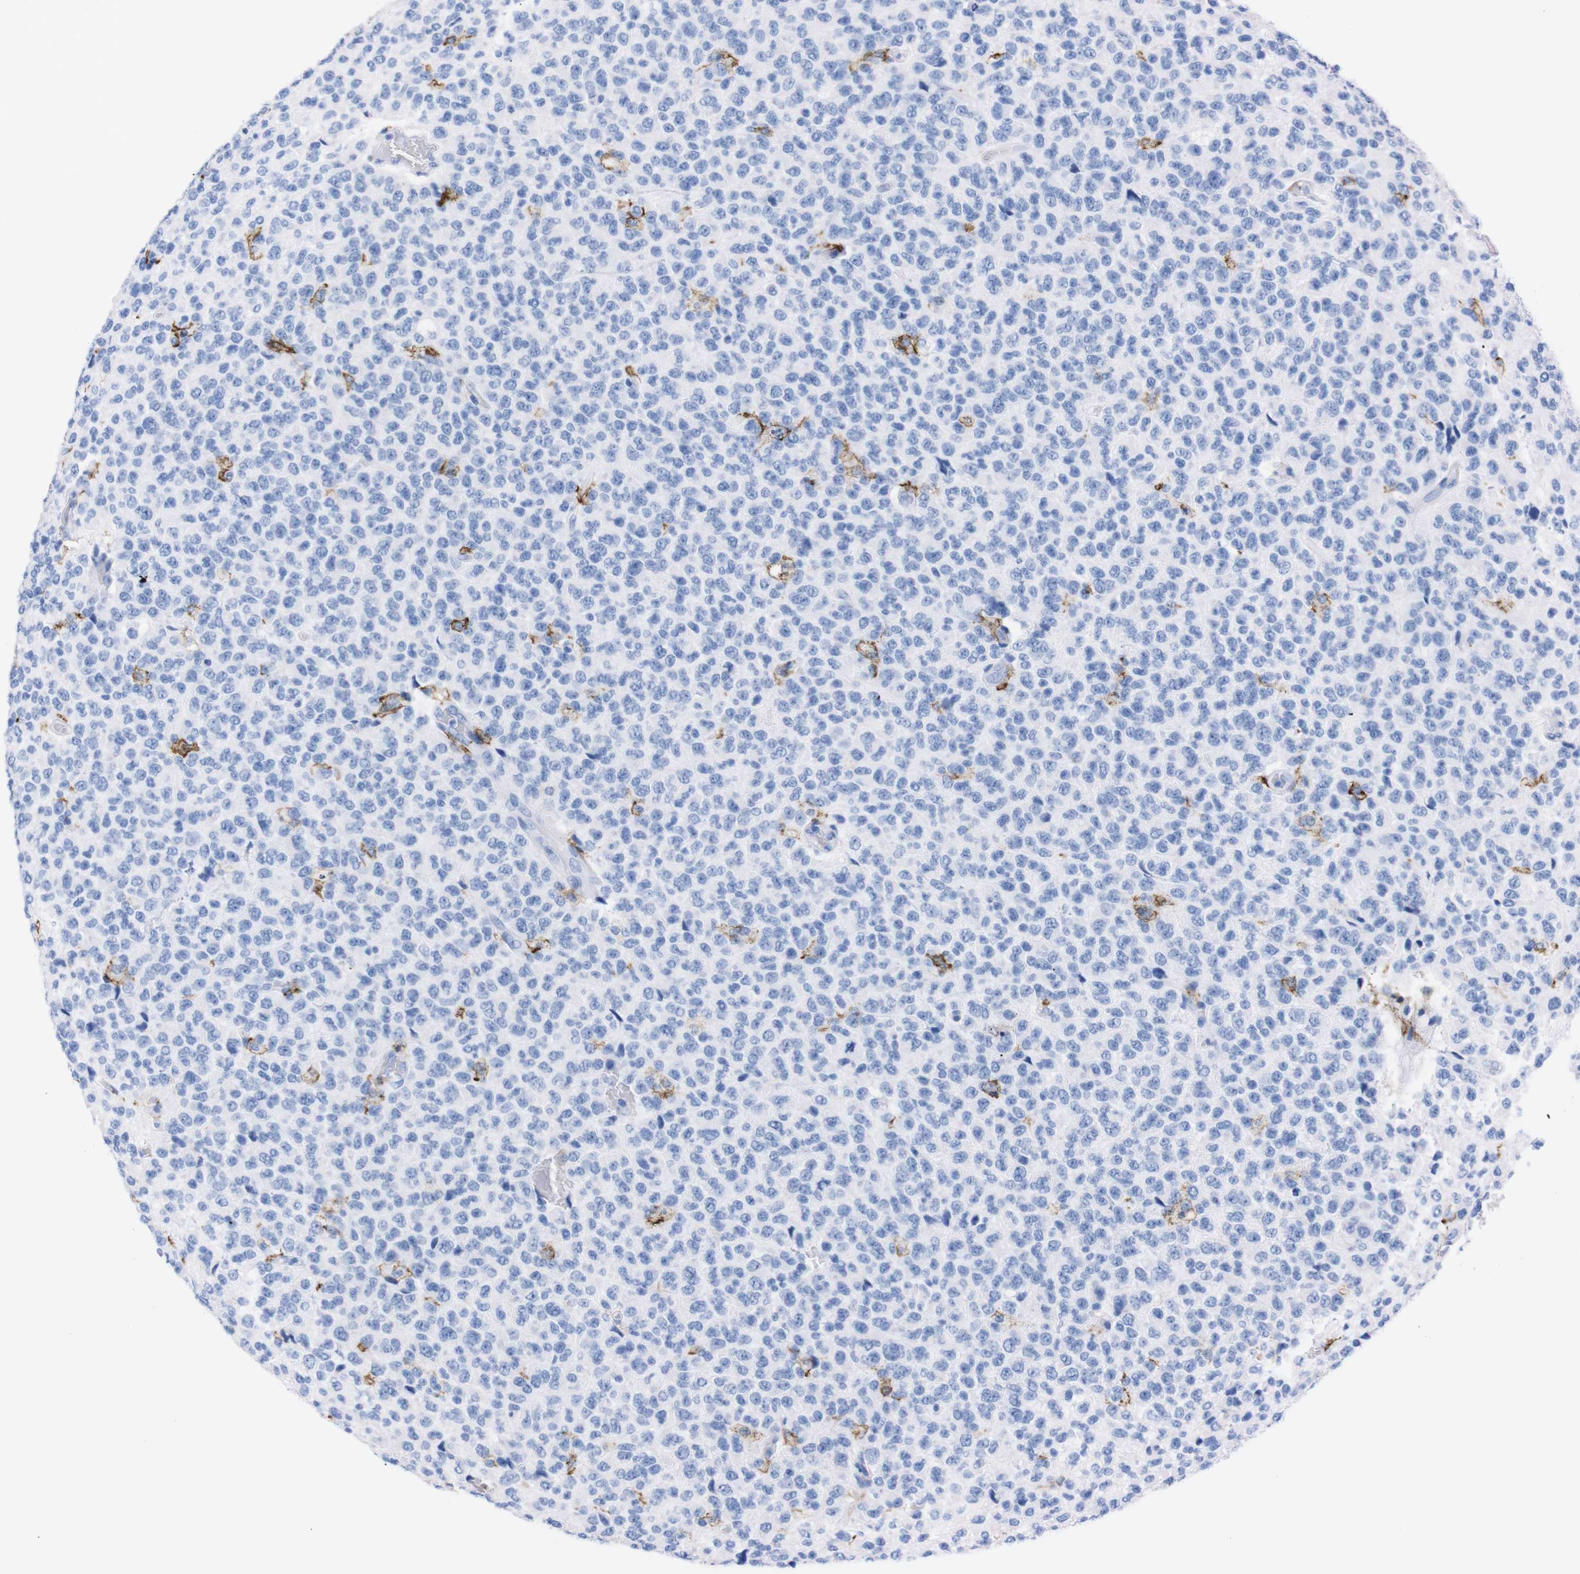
{"staining": {"intensity": "negative", "quantity": "none", "location": "none"}, "tissue": "glioma", "cell_type": "Tumor cells", "image_type": "cancer", "snomed": [{"axis": "morphology", "description": "Glioma, malignant, High grade"}, {"axis": "topography", "description": "pancreas cauda"}], "caption": "A micrograph of human malignant glioma (high-grade) is negative for staining in tumor cells.", "gene": "P2RY12", "patient": {"sex": "male", "age": 60}}